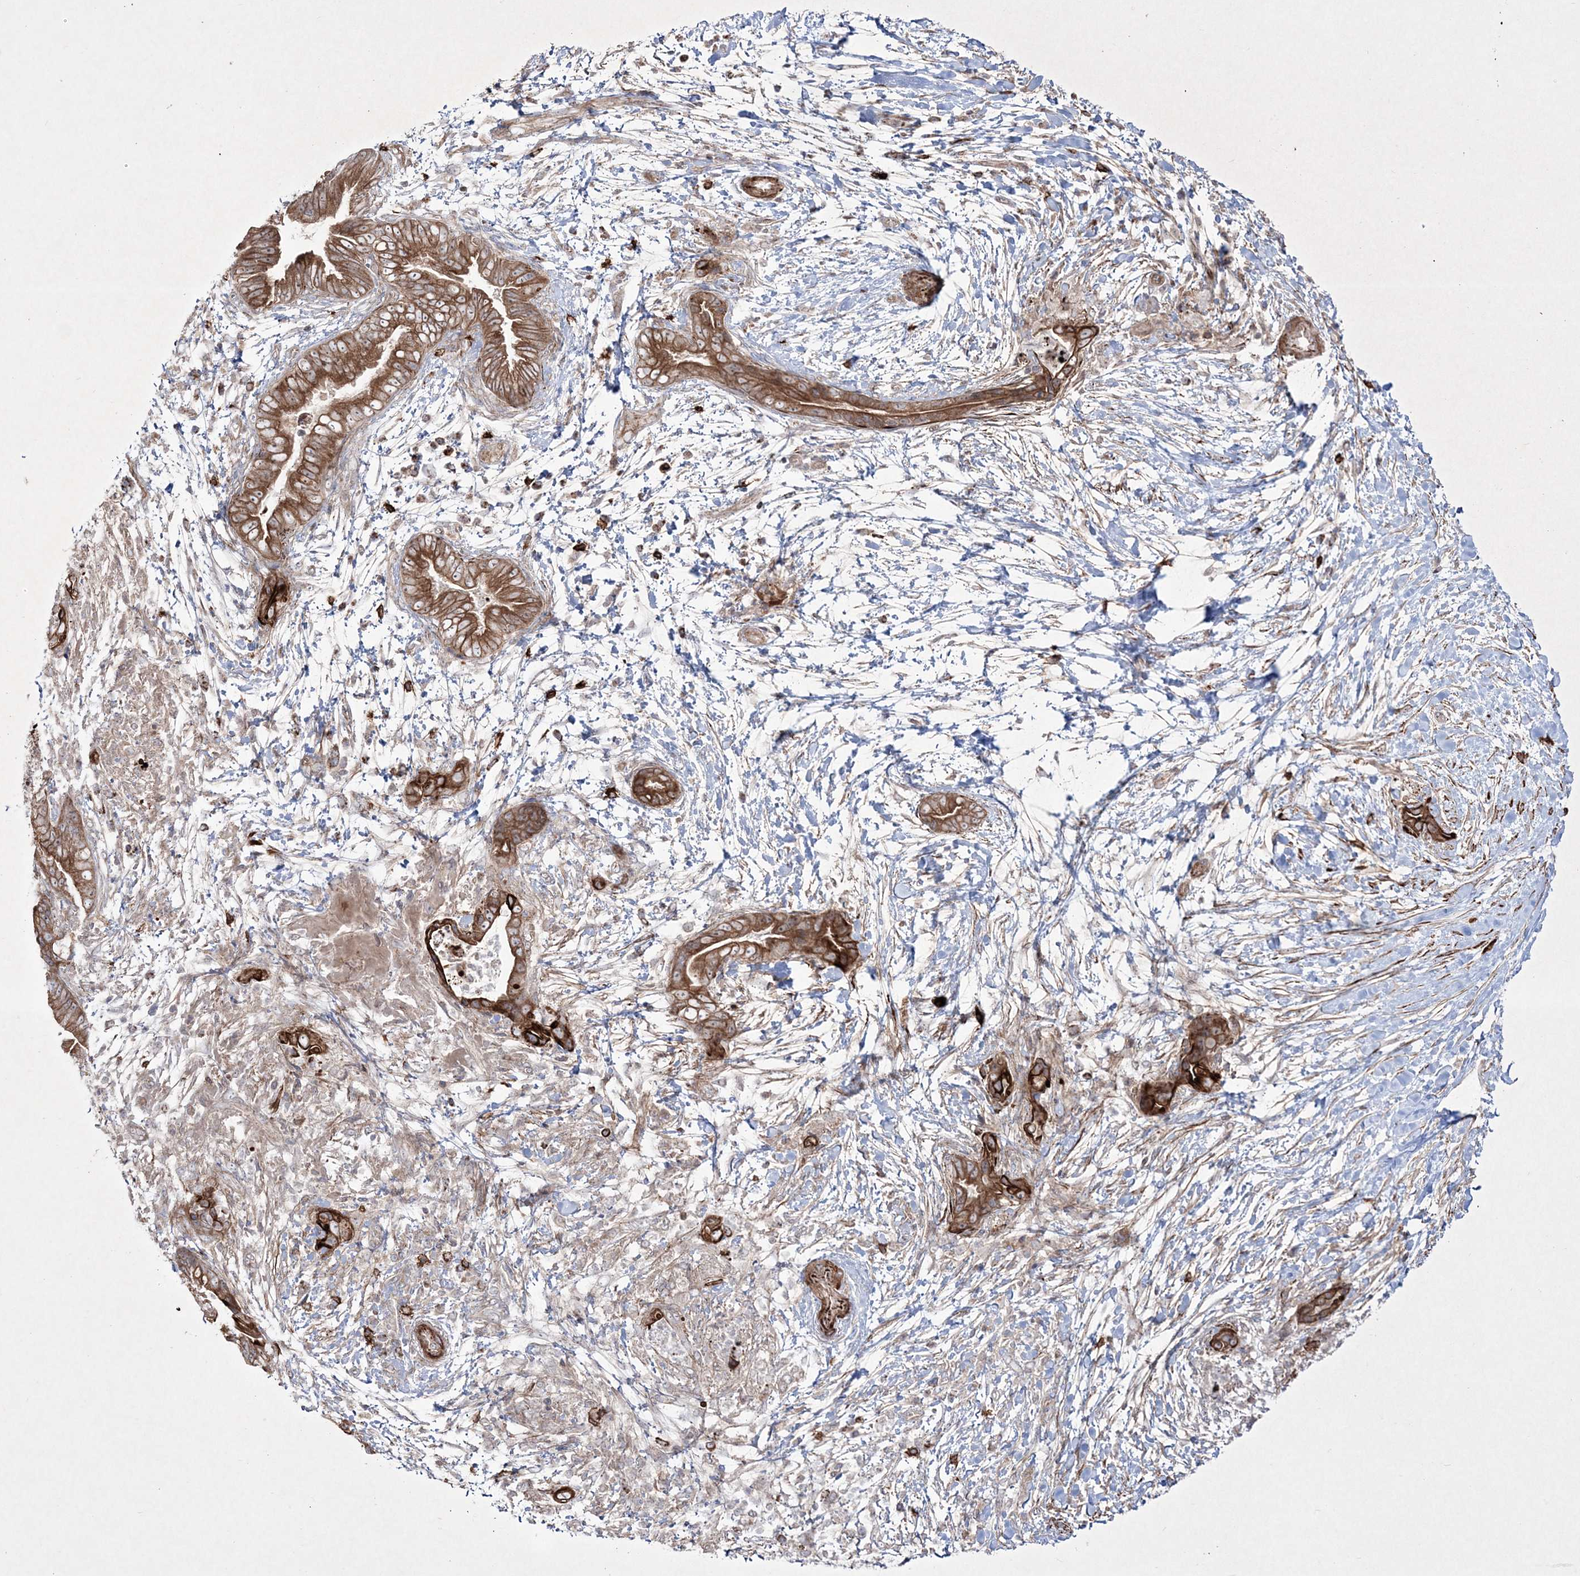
{"staining": {"intensity": "strong", "quantity": ">75%", "location": "cytoplasmic/membranous"}, "tissue": "pancreatic cancer", "cell_type": "Tumor cells", "image_type": "cancer", "snomed": [{"axis": "morphology", "description": "Adenocarcinoma, NOS"}, {"axis": "topography", "description": "Pancreas"}], "caption": "Immunohistochemical staining of adenocarcinoma (pancreatic) exhibits high levels of strong cytoplasmic/membranous staining in approximately >75% of tumor cells.", "gene": "RICTOR", "patient": {"sex": "male", "age": 75}}